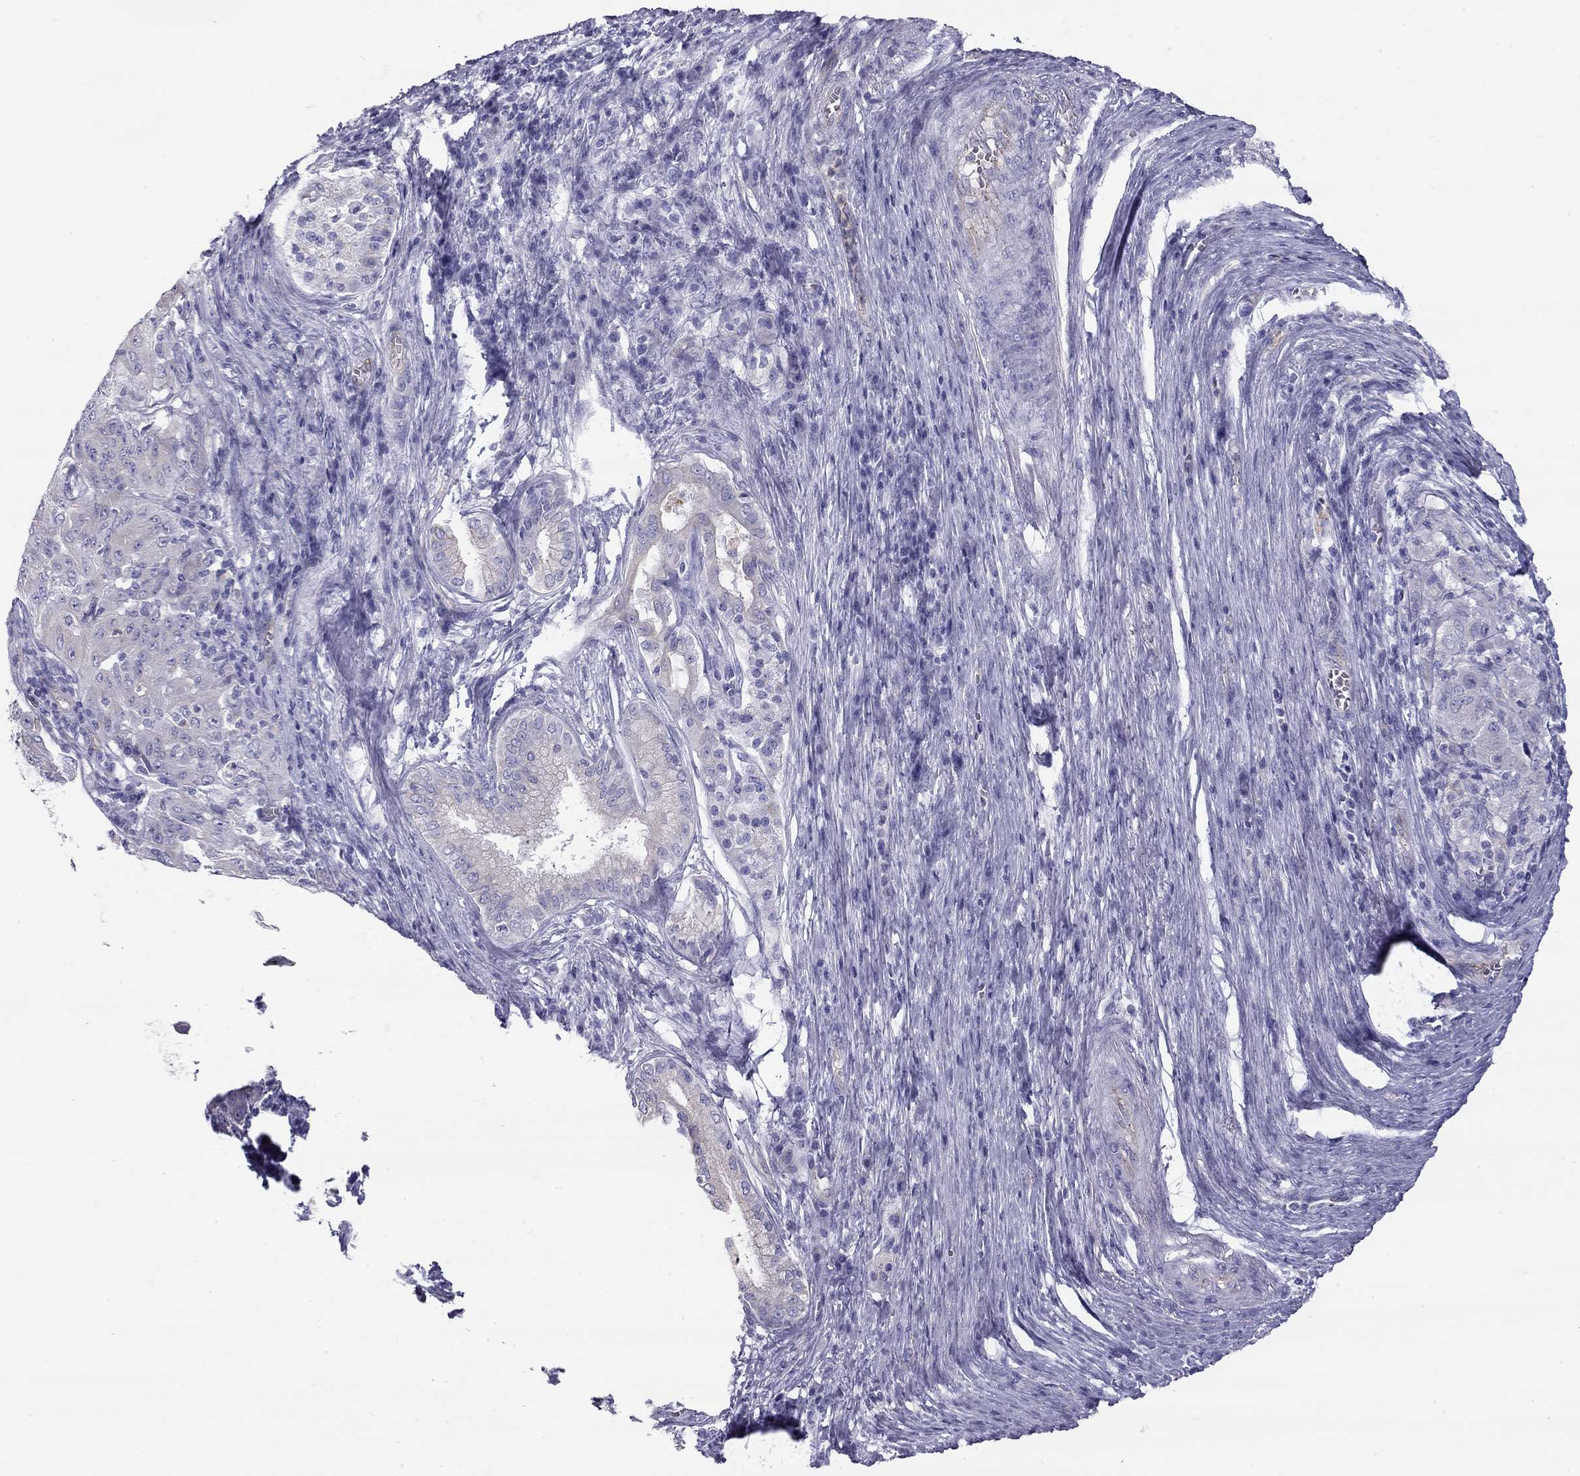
{"staining": {"intensity": "negative", "quantity": "none", "location": "none"}, "tissue": "pancreatic cancer", "cell_type": "Tumor cells", "image_type": "cancer", "snomed": [{"axis": "morphology", "description": "Adenocarcinoma, NOS"}, {"axis": "topography", "description": "Pancreas"}], "caption": "Adenocarcinoma (pancreatic) stained for a protein using immunohistochemistry (IHC) demonstrates no positivity tumor cells.", "gene": "TDRD6", "patient": {"sex": "male", "age": 63}}